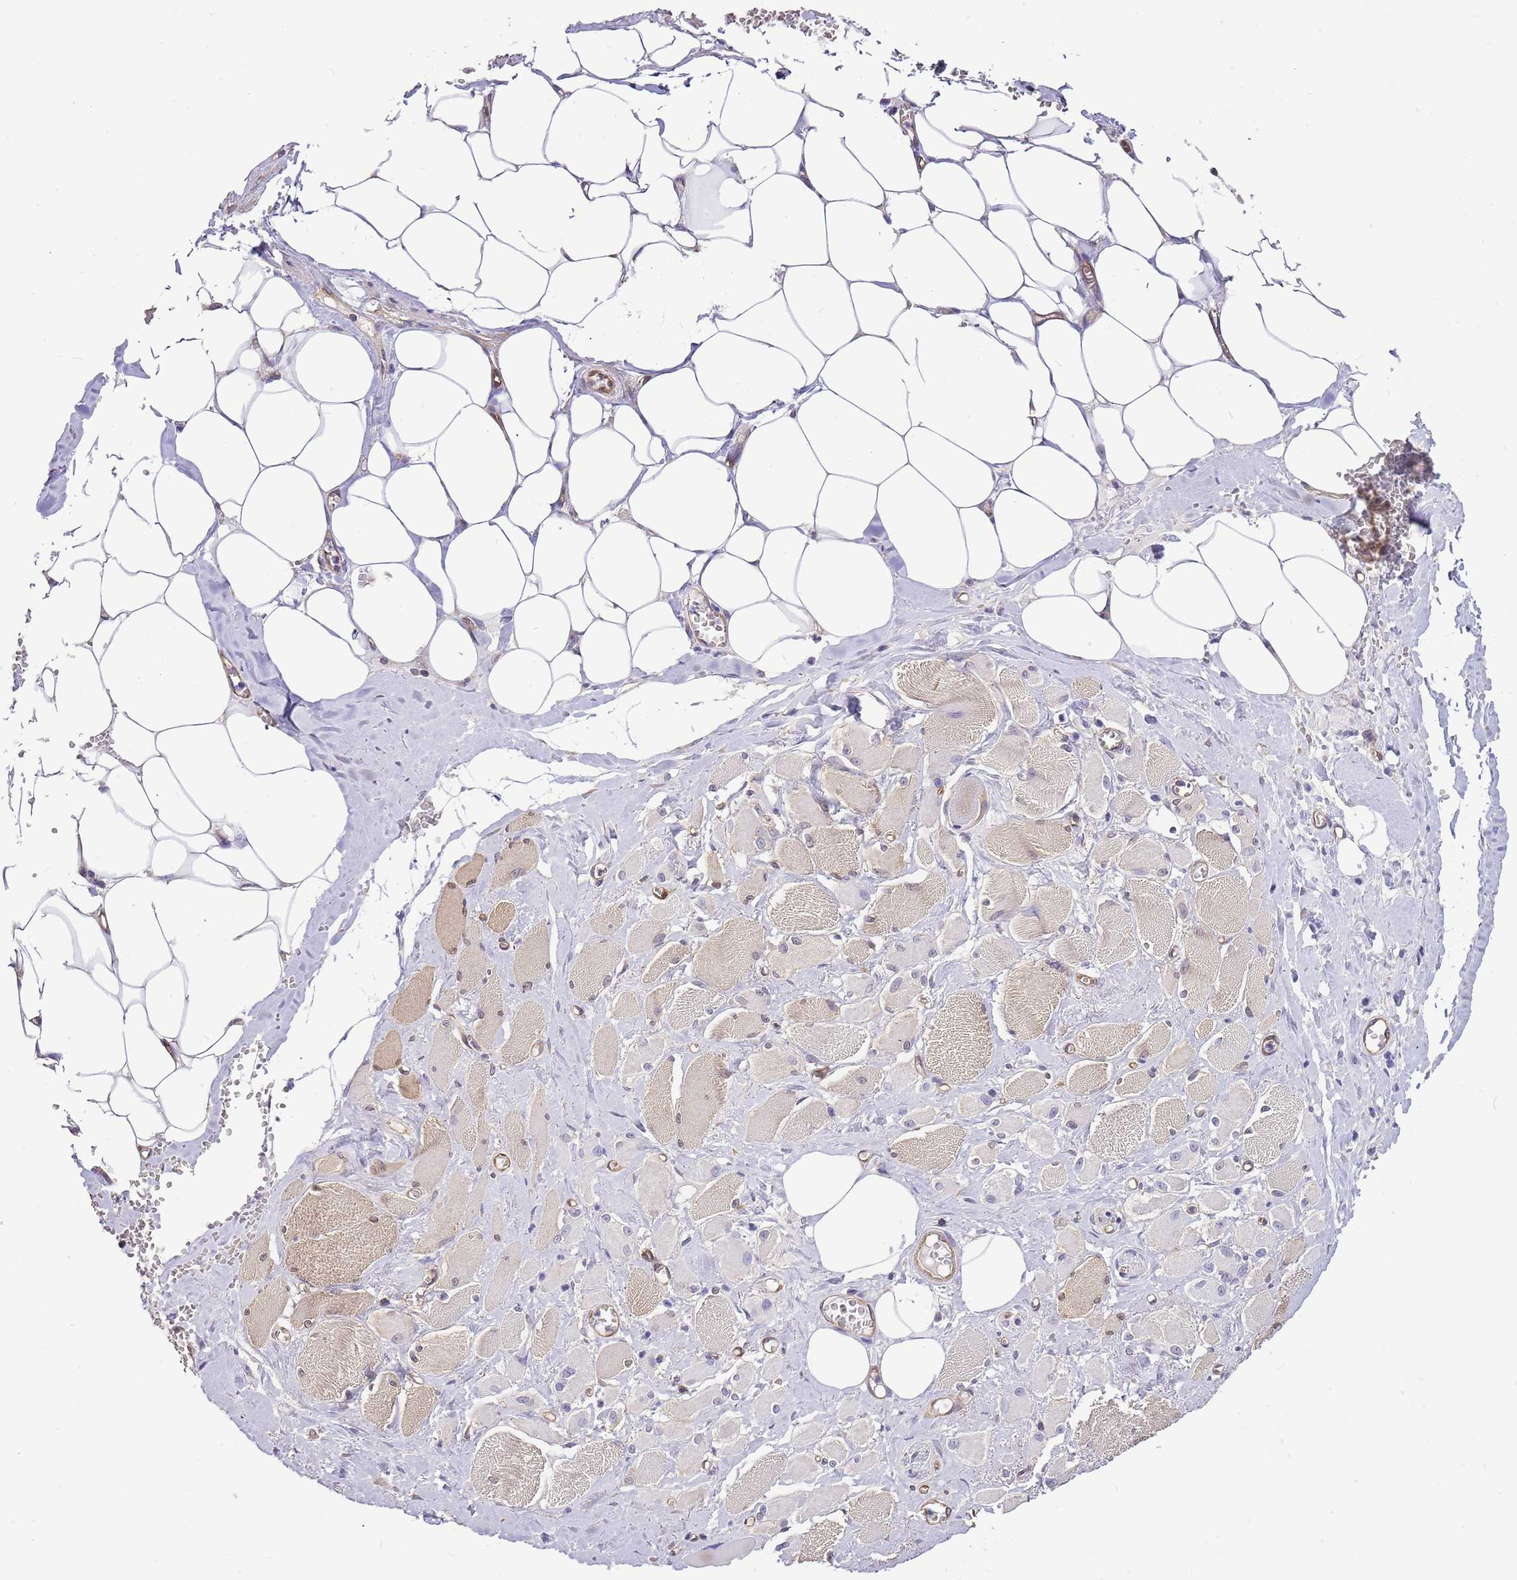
{"staining": {"intensity": "weak", "quantity": "25%-75%", "location": "cytoplasmic/membranous"}, "tissue": "skeletal muscle", "cell_type": "Myocytes", "image_type": "normal", "snomed": [{"axis": "morphology", "description": "Normal tissue, NOS"}, {"axis": "morphology", "description": "Basal cell carcinoma"}, {"axis": "topography", "description": "Skeletal muscle"}], "caption": "Unremarkable skeletal muscle shows weak cytoplasmic/membranous staining in about 25%-75% of myocytes, visualized by immunohistochemistry. The staining was performed using DAB (3,3'-diaminobenzidine) to visualize the protein expression in brown, while the nuclei were stained in blue with hematoxylin (Magnification: 20x).", "gene": "DOCK9", "patient": {"sex": "female", "age": 64}}